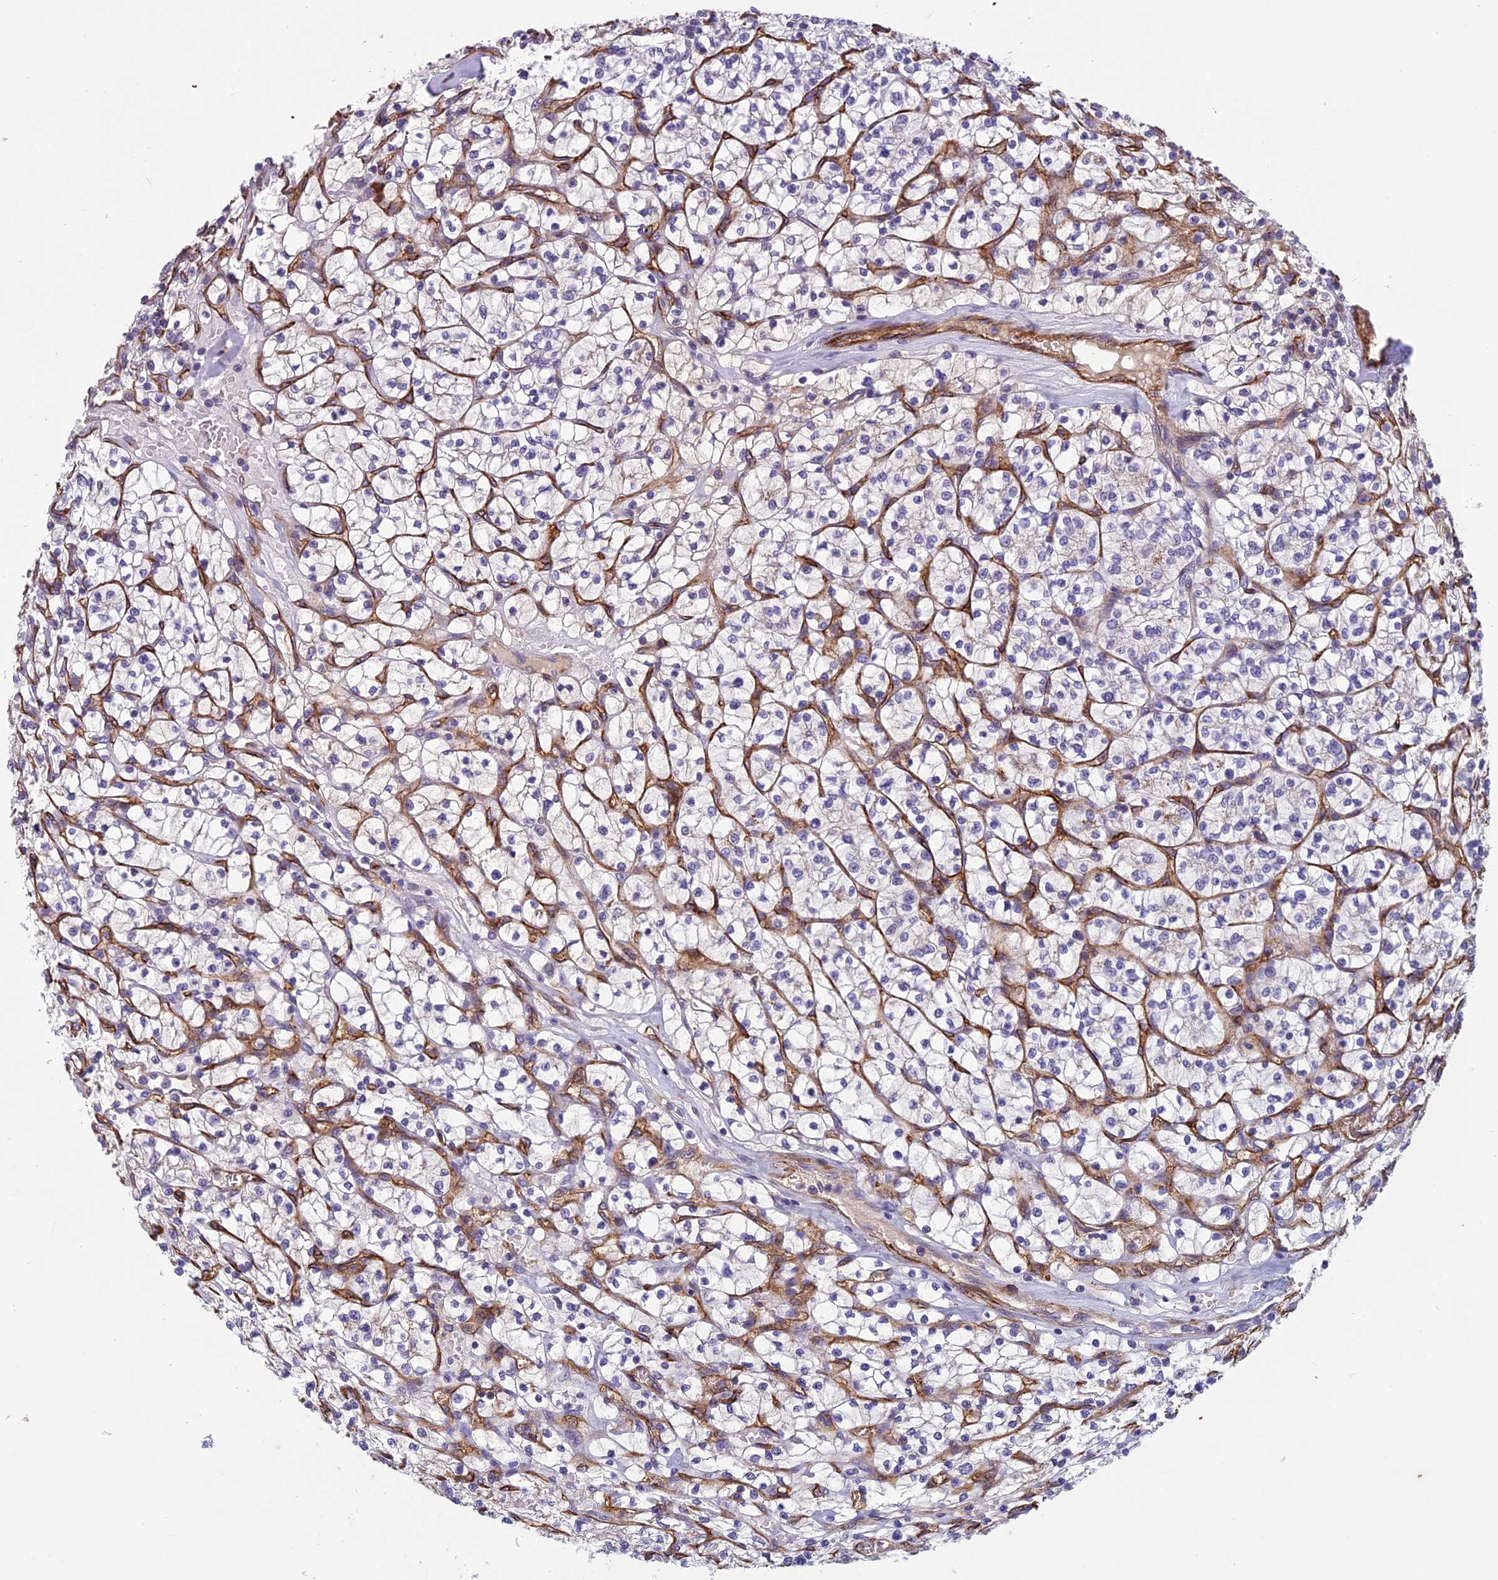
{"staining": {"intensity": "negative", "quantity": "none", "location": "none"}, "tissue": "renal cancer", "cell_type": "Tumor cells", "image_type": "cancer", "snomed": [{"axis": "morphology", "description": "Adenocarcinoma, NOS"}, {"axis": "topography", "description": "Kidney"}], "caption": "Histopathology image shows no protein staining in tumor cells of renal cancer (adenocarcinoma) tissue.", "gene": "TSPAN15", "patient": {"sex": "female", "age": 64}}